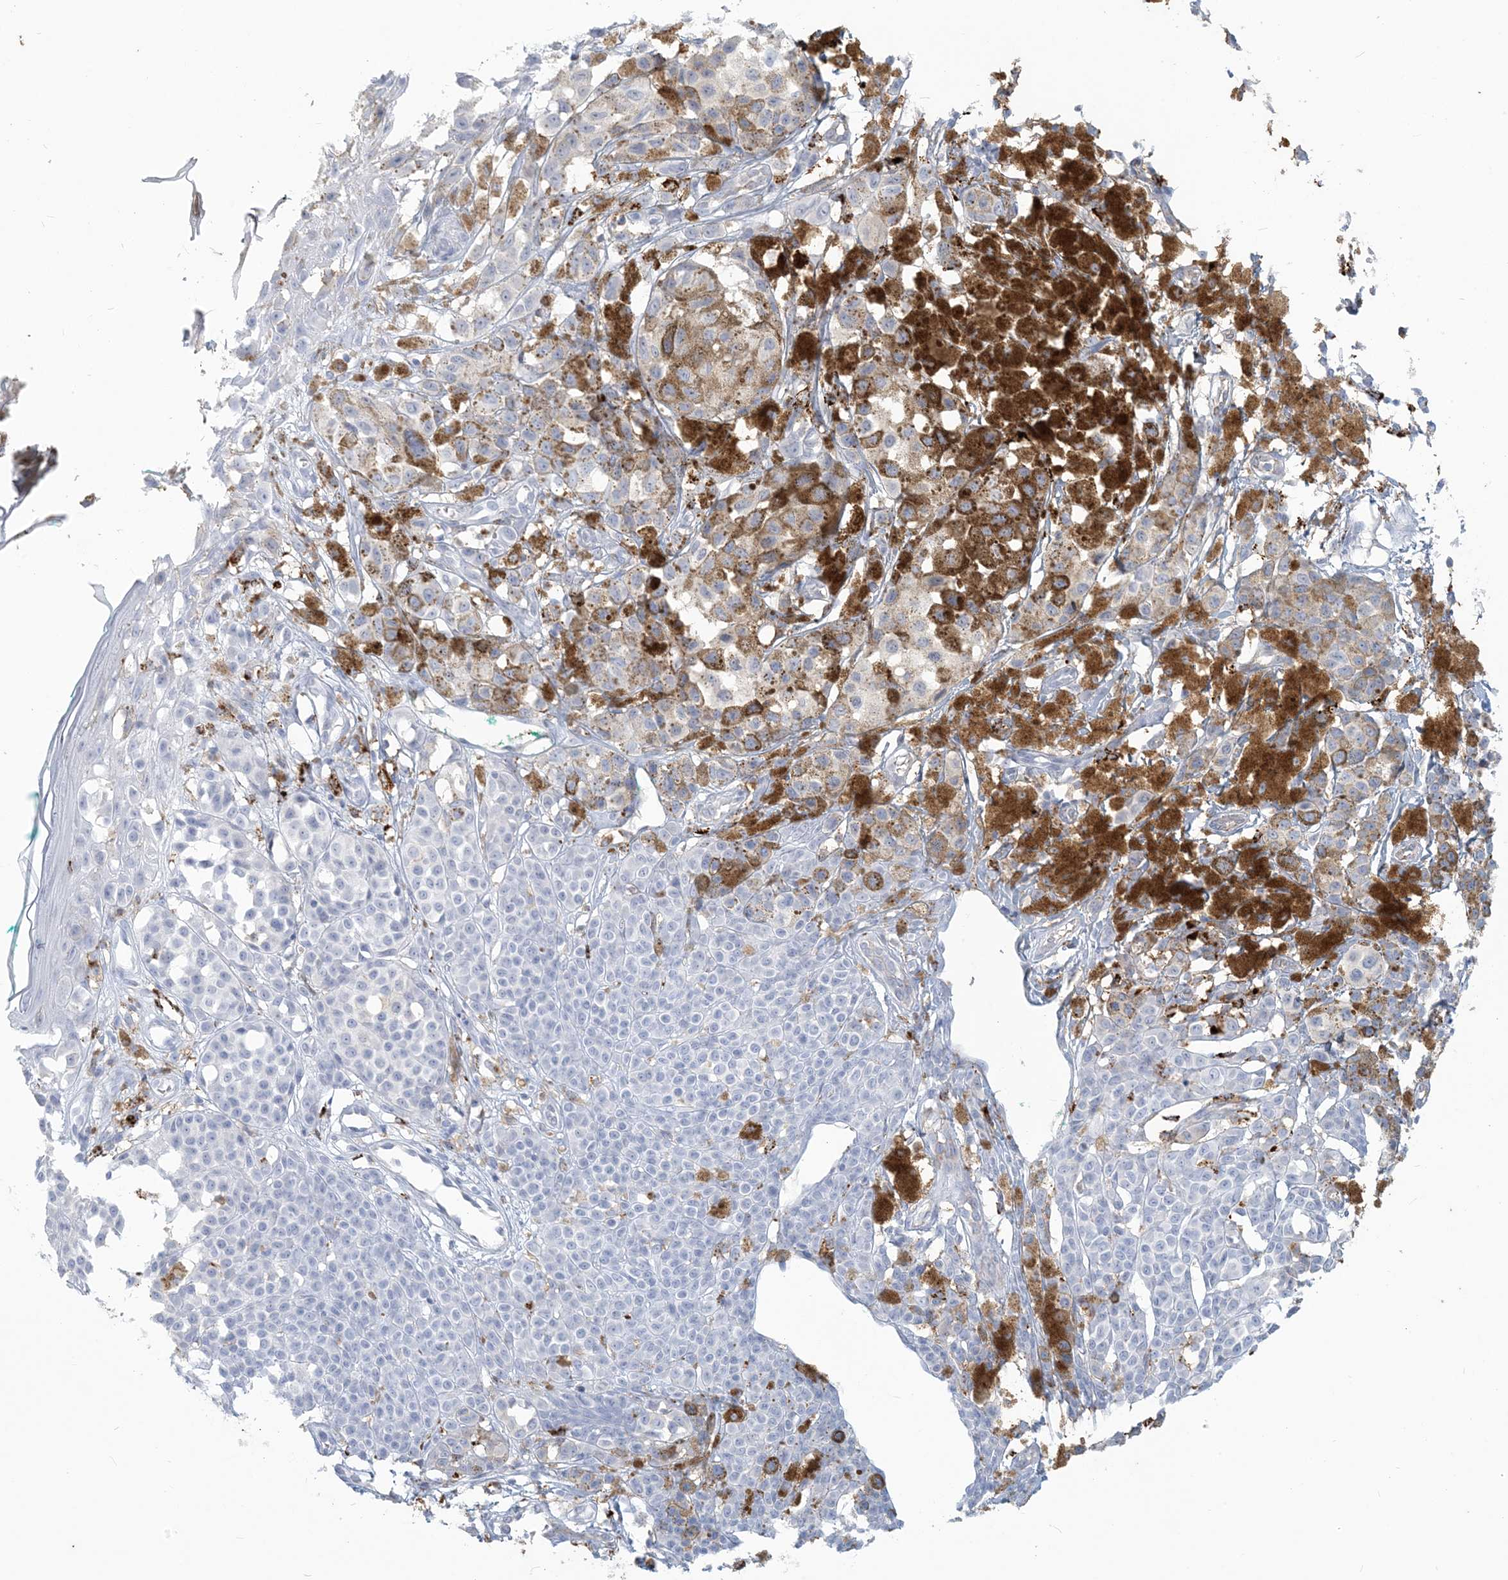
{"staining": {"intensity": "weak", "quantity": "<25%", "location": "cytoplasmic/membranous"}, "tissue": "melanoma", "cell_type": "Tumor cells", "image_type": "cancer", "snomed": [{"axis": "morphology", "description": "Malignant melanoma, NOS"}, {"axis": "topography", "description": "Skin of leg"}], "caption": "An IHC micrograph of melanoma is shown. There is no staining in tumor cells of melanoma.", "gene": "HLA-DRB1", "patient": {"sex": "female", "age": 72}}